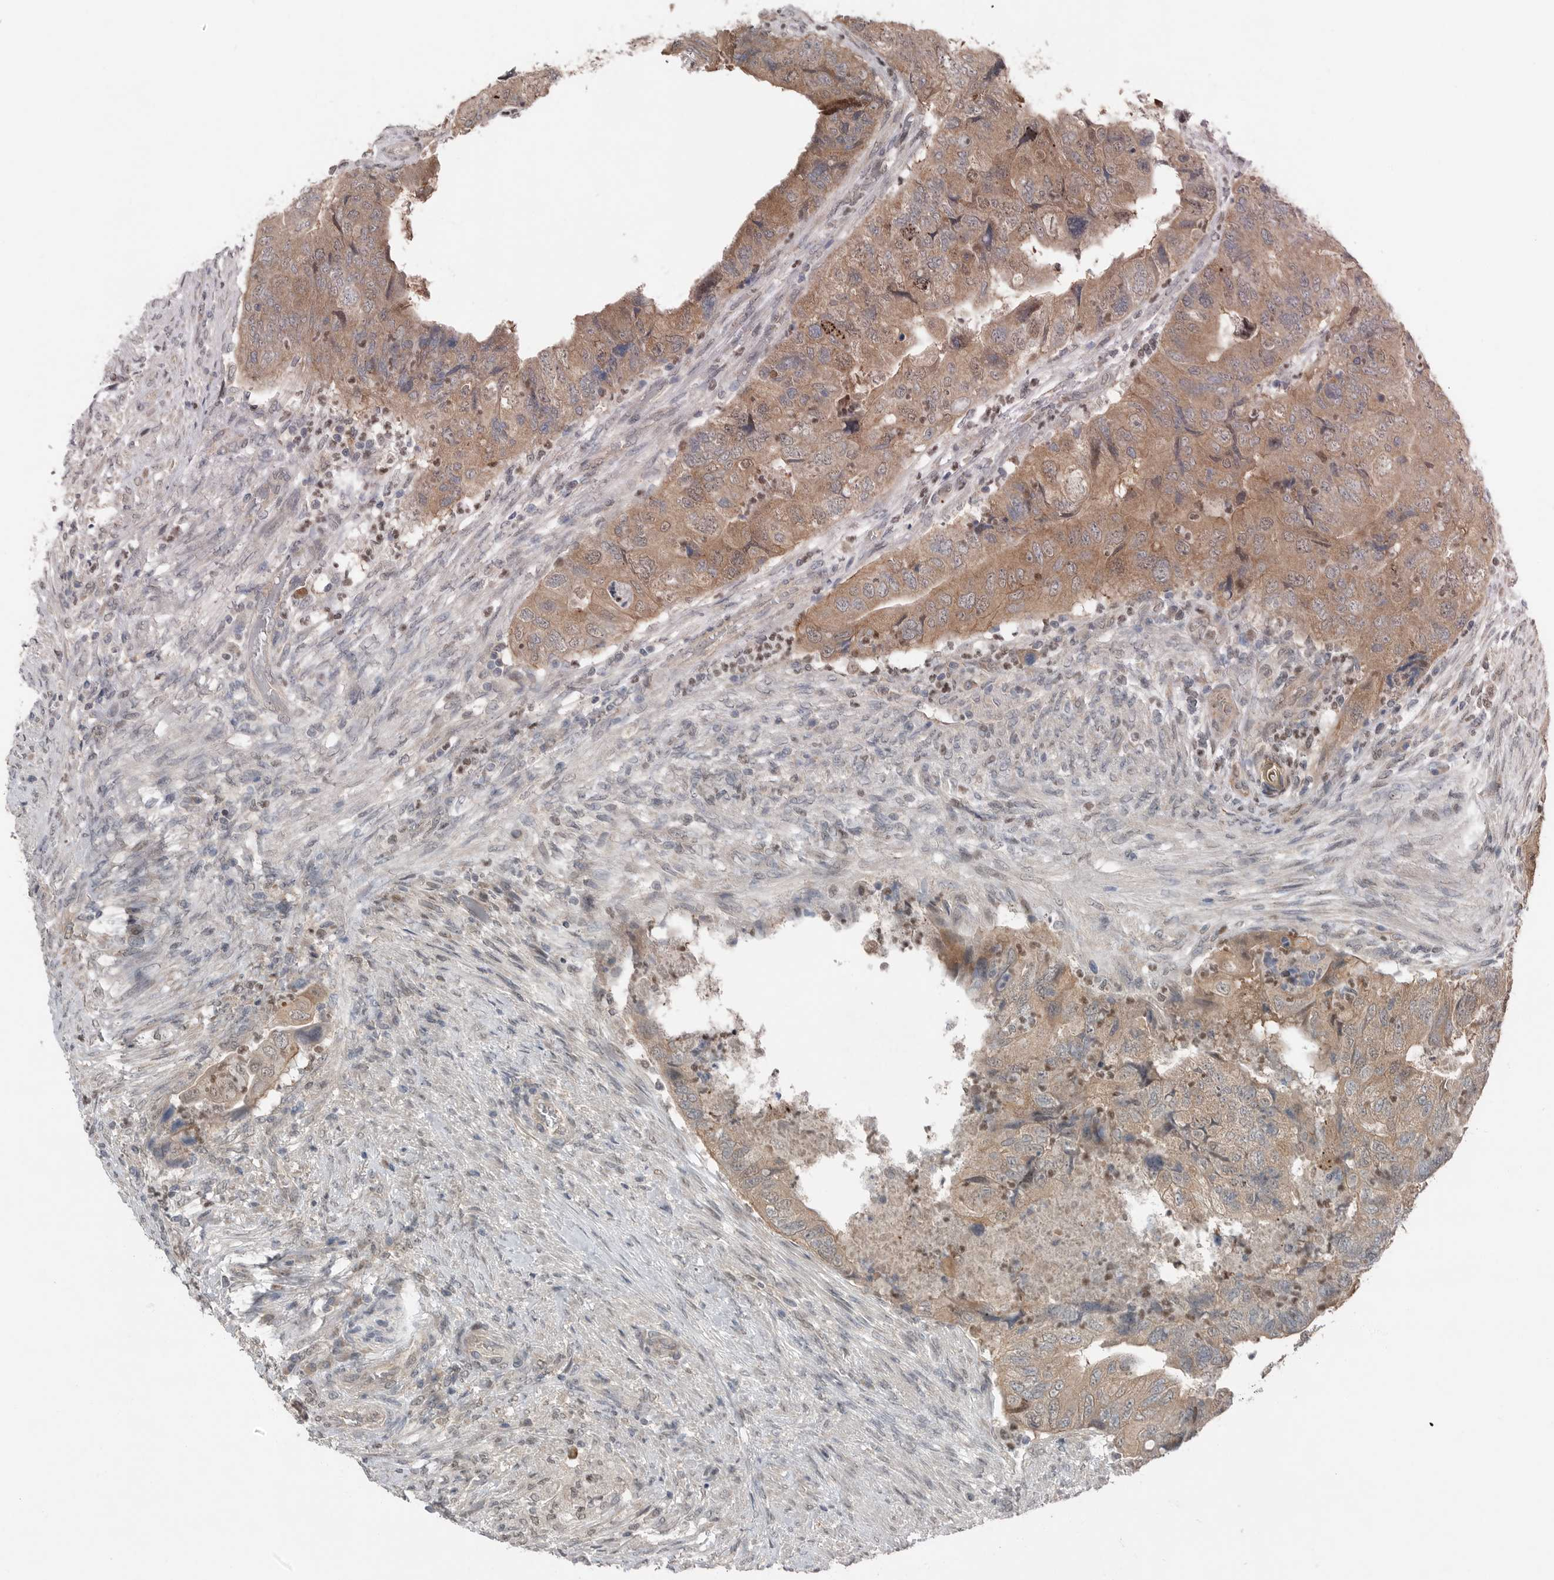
{"staining": {"intensity": "moderate", "quantity": ">75%", "location": "cytoplasmic/membranous"}, "tissue": "colorectal cancer", "cell_type": "Tumor cells", "image_type": "cancer", "snomed": [{"axis": "morphology", "description": "Adenocarcinoma, NOS"}, {"axis": "topography", "description": "Rectum"}], "caption": "Adenocarcinoma (colorectal) stained with DAB (3,3'-diaminobenzidine) immunohistochemistry reveals medium levels of moderate cytoplasmic/membranous expression in approximately >75% of tumor cells.", "gene": "MFAP3L", "patient": {"sex": "male", "age": 63}}